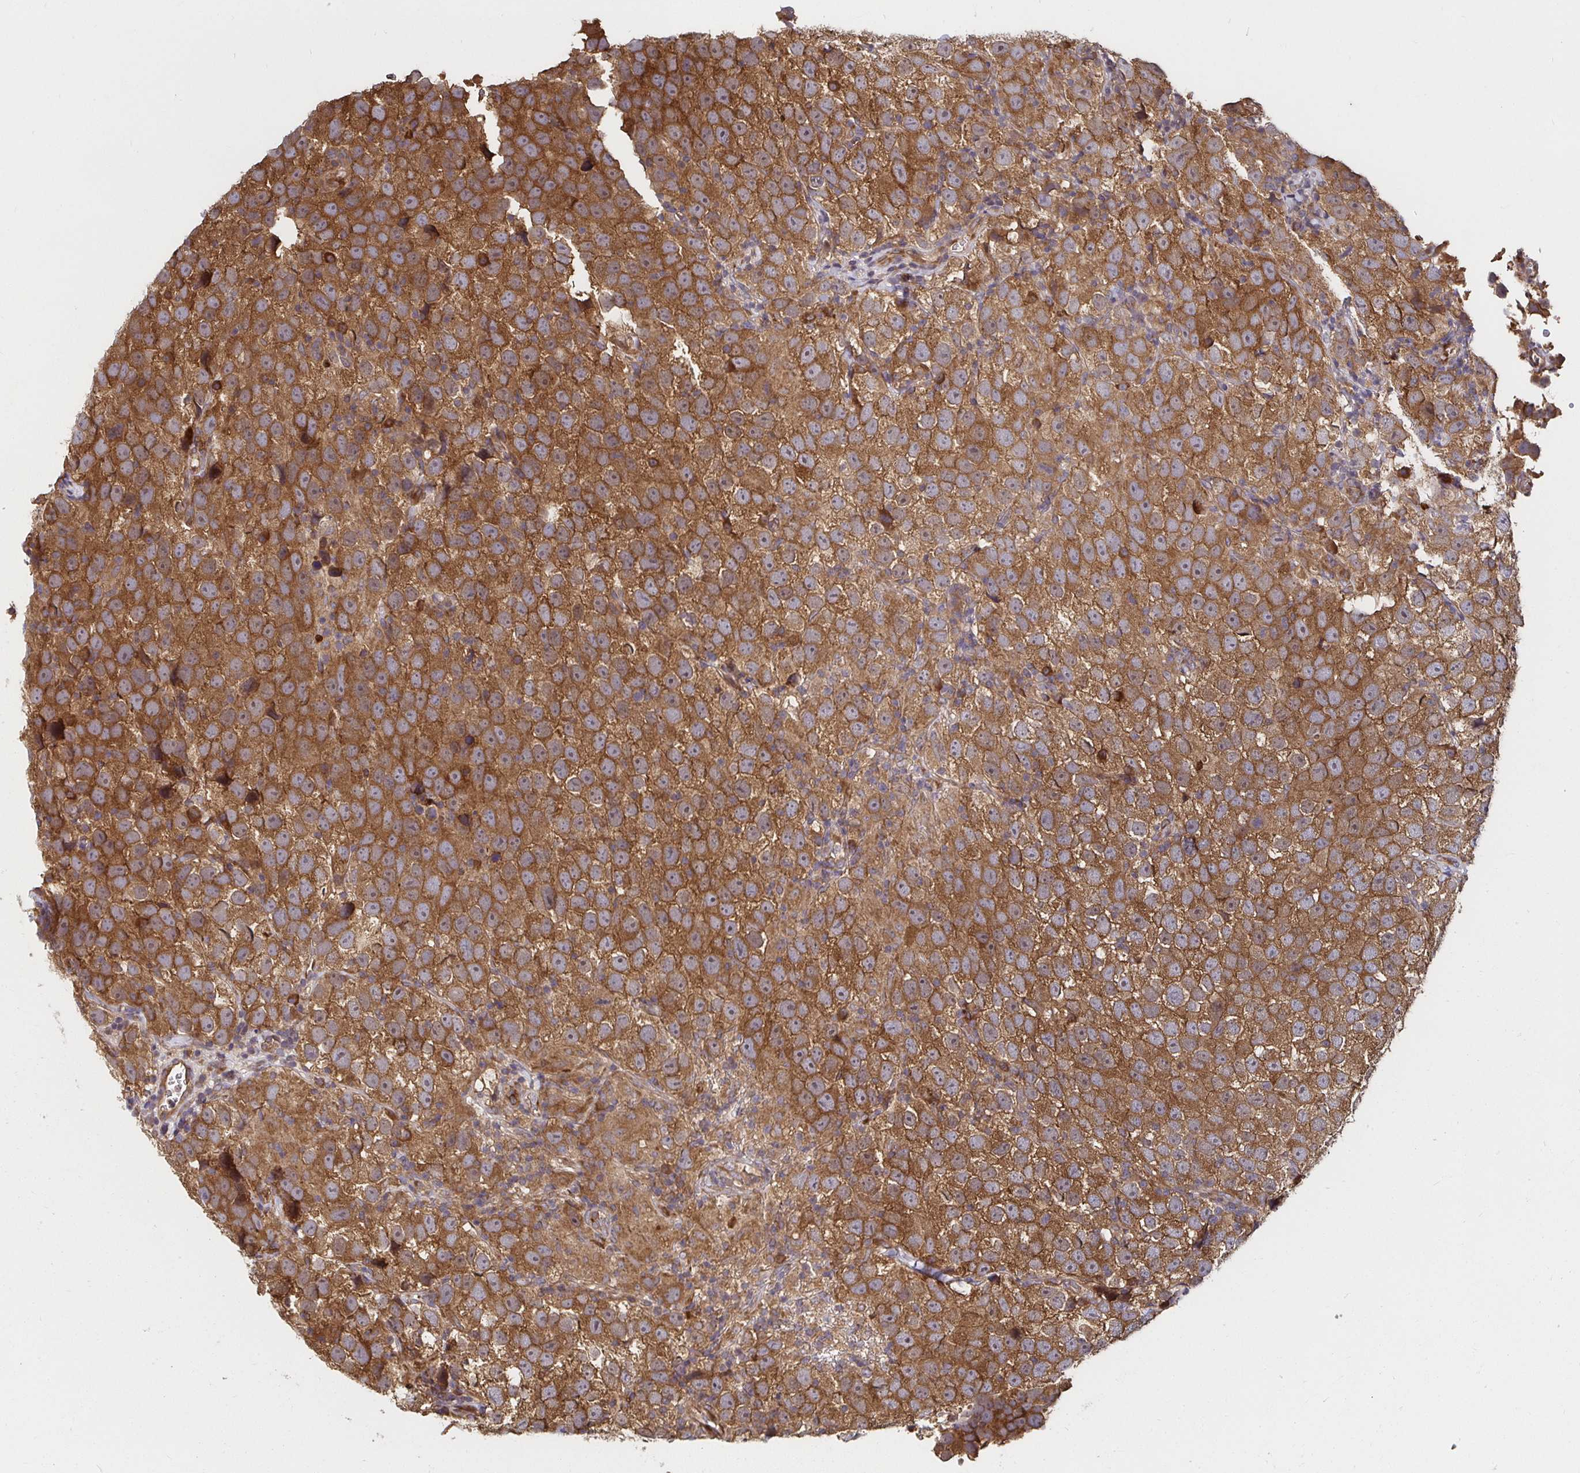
{"staining": {"intensity": "strong", "quantity": ">75%", "location": "cytoplasmic/membranous"}, "tissue": "testis cancer", "cell_type": "Tumor cells", "image_type": "cancer", "snomed": [{"axis": "morphology", "description": "Seminoma, NOS"}, {"axis": "topography", "description": "Testis"}], "caption": "There is high levels of strong cytoplasmic/membranous staining in tumor cells of testis seminoma, as demonstrated by immunohistochemical staining (brown color).", "gene": "MLST8", "patient": {"sex": "male", "age": 26}}